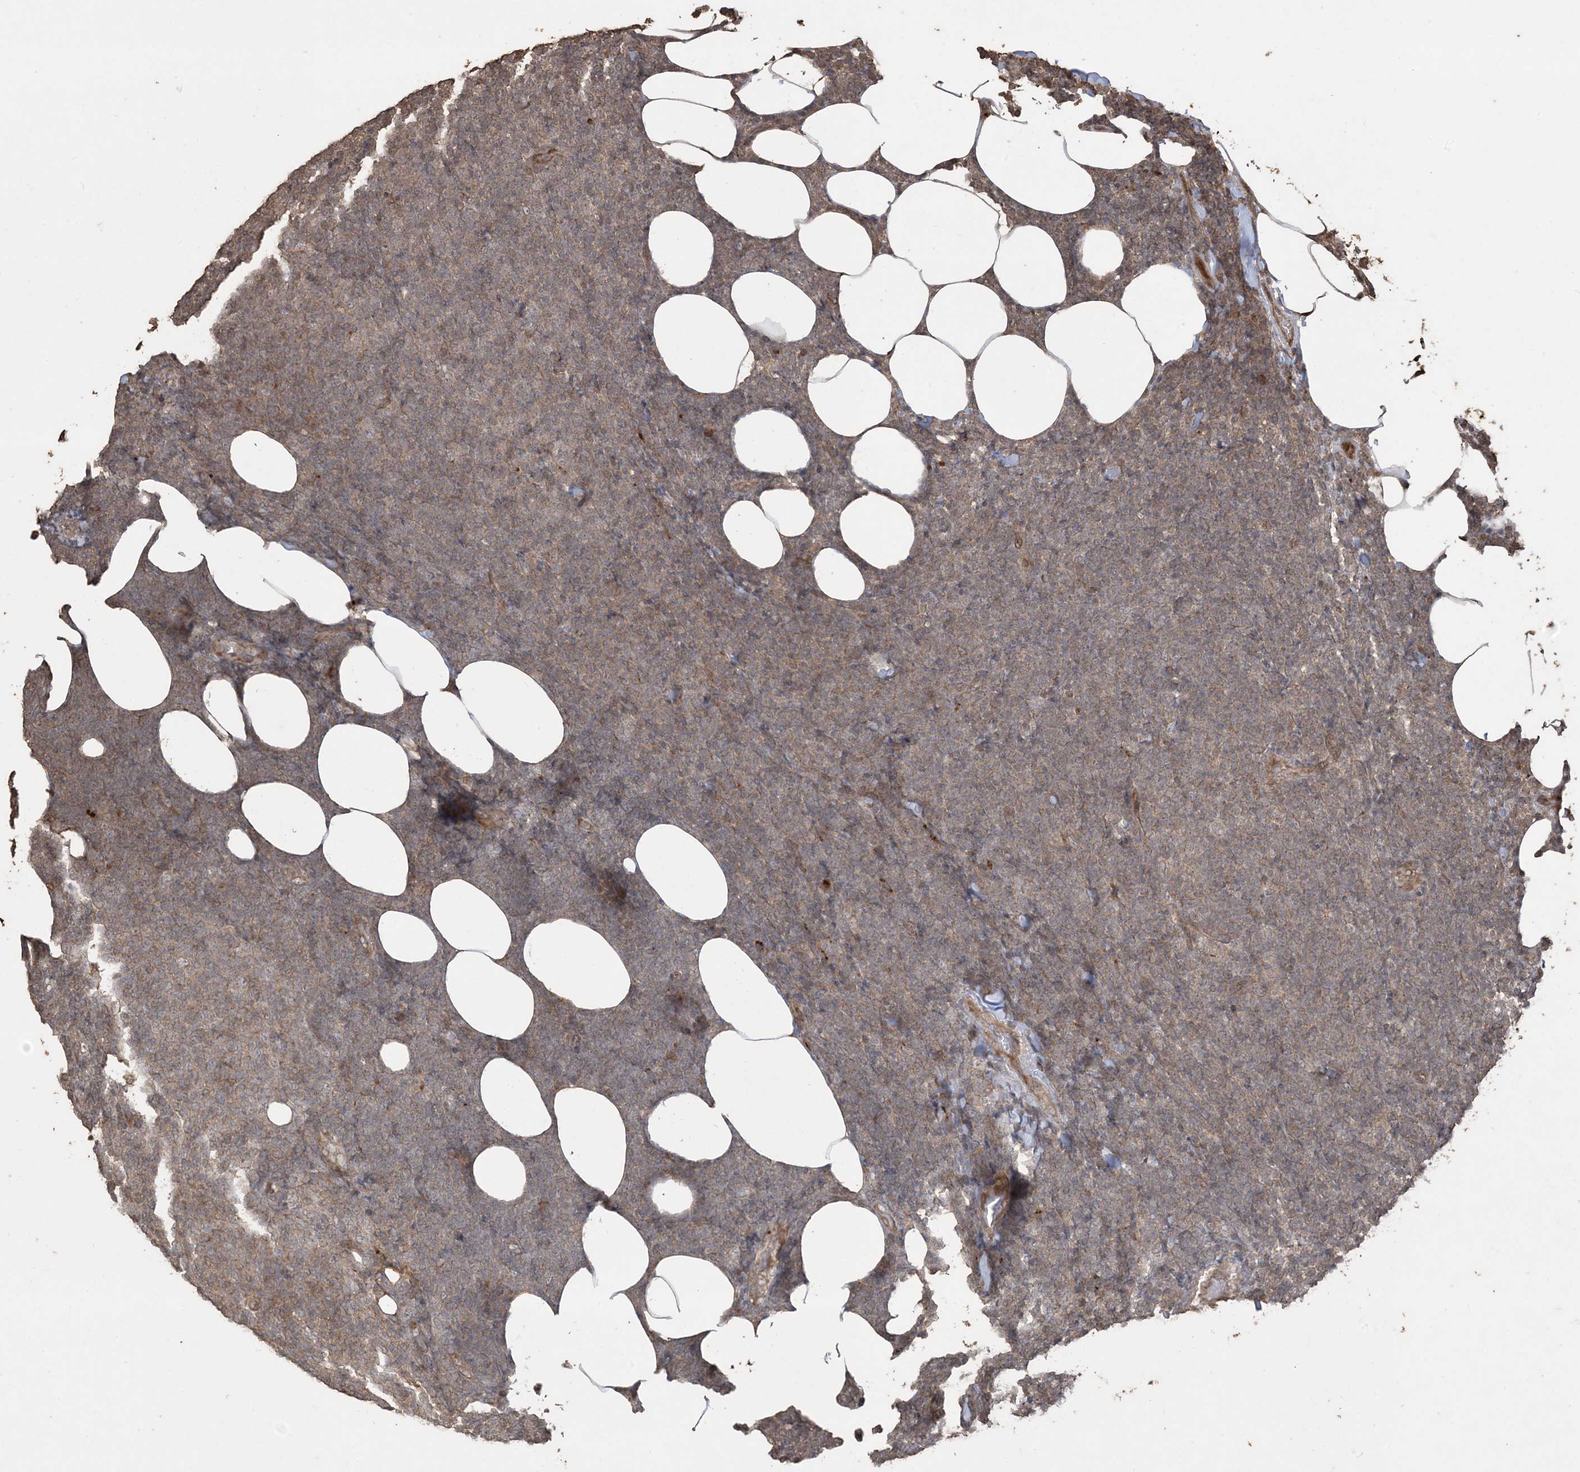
{"staining": {"intensity": "weak", "quantity": ">75%", "location": "cytoplasmic/membranous"}, "tissue": "lymphoma", "cell_type": "Tumor cells", "image_type": "cancer", "snomed": [{"axis": "morphology", "description": "Malignant lymphoma, non-Hodgkin's type, Low grade"}, {"axis": "topography", "description": "Lymph node"}], "caption": "A histopathology image showing weak cytoplasmic/membranous expression in approximately >75% of tumor cells in lymphoma, as visualized by brown immunohistochemical staining.", "gene": "EFCAB8", "patient": {"sex": "male", "age": 66}}